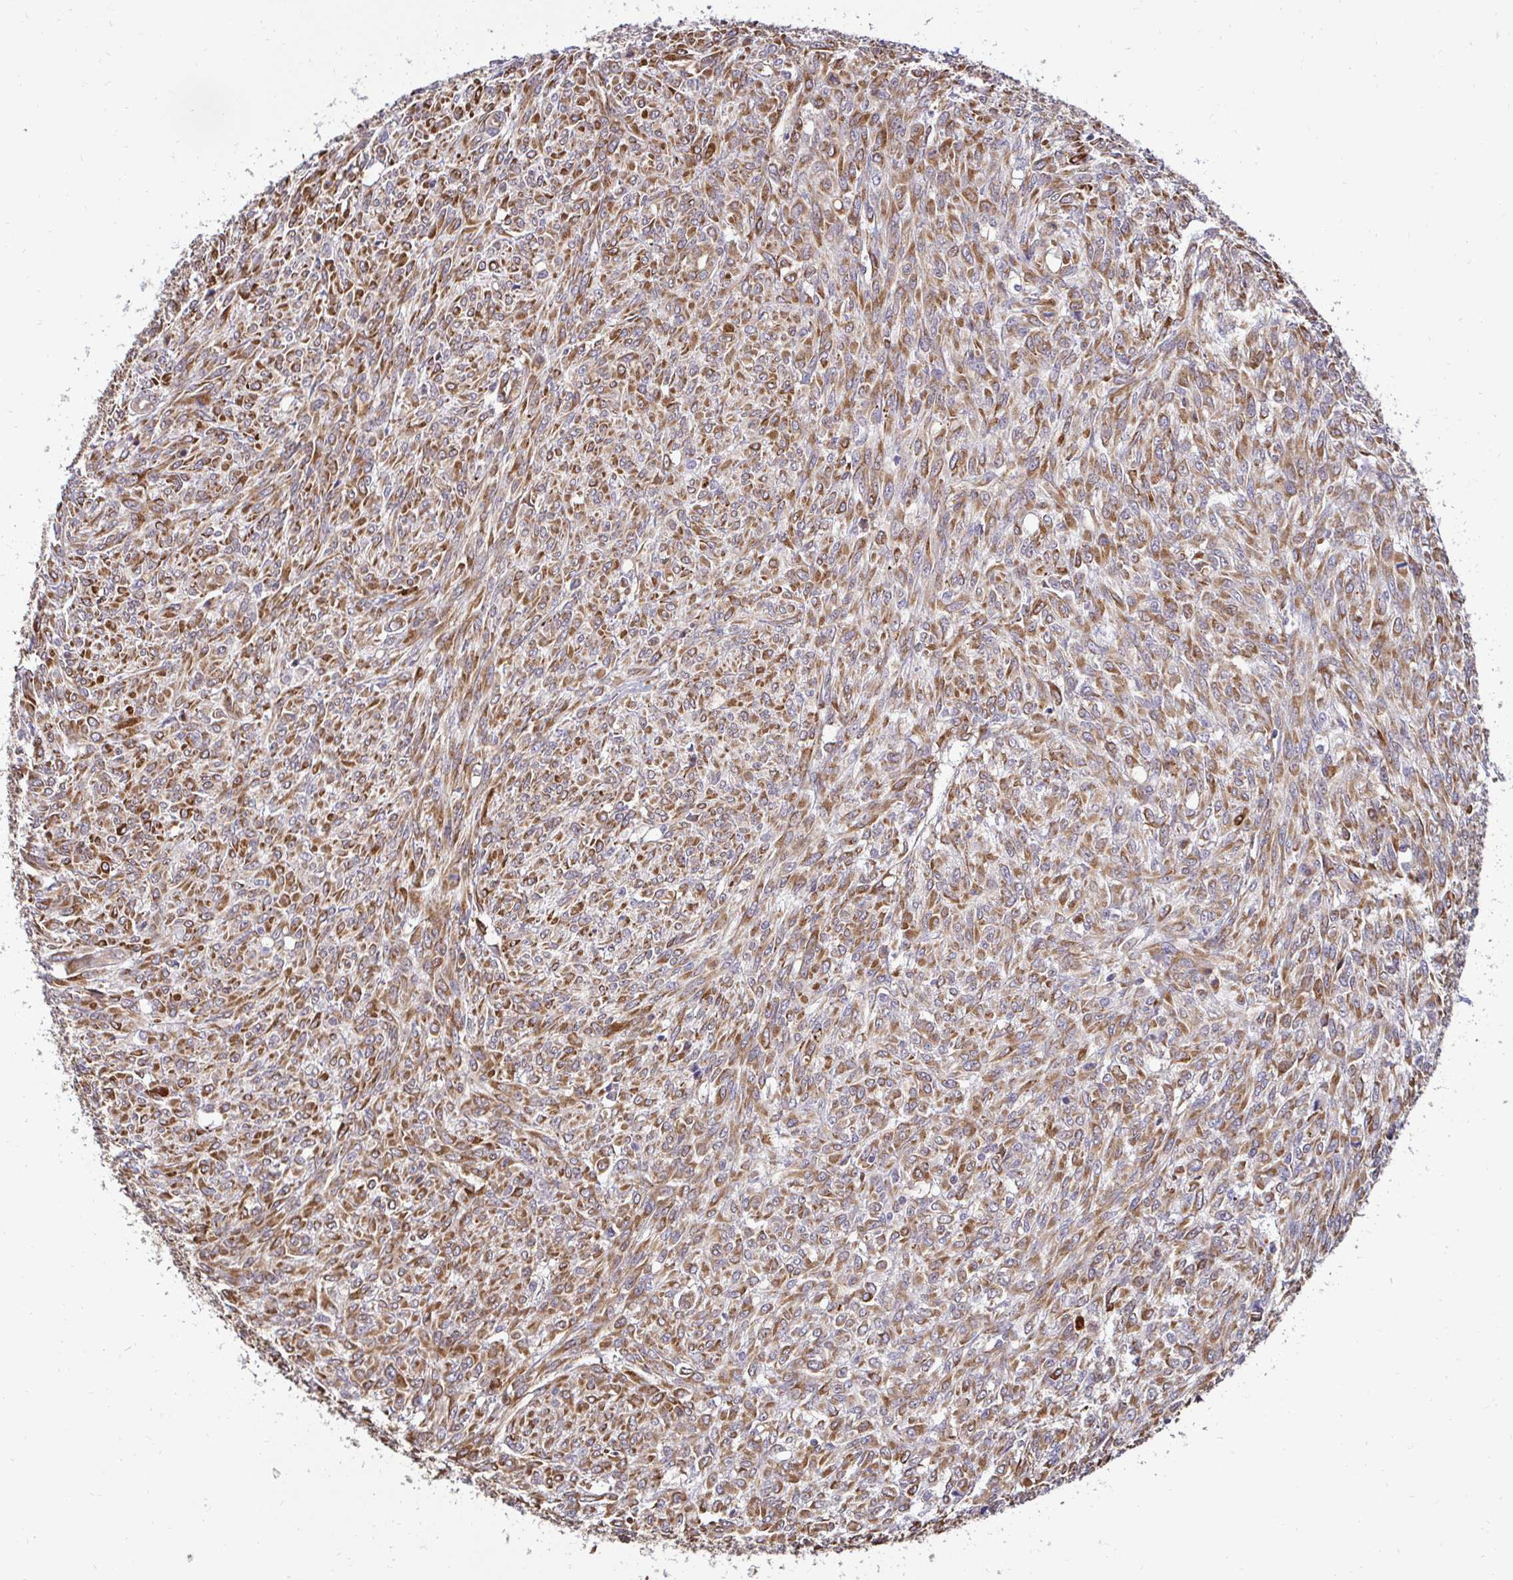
{"staining": {"intensity": "moderate", "quantity": ">75%", "location": "cytoplasmic/membranous"}, "tissue": "renal cancer", "cell_type": "Tumor cells", "image_type": "cancer", "snomed": [{"axis": "morphology", "description": "Adenocarcinoma, NOS"}, {"axis": "topography", "description": "Kidney"}], "caption": "Immunohistochemistry (IHC) of adenocarcinoma (renal) displays medium levels of moderate cytoplasmic/membranous expression in approximately >75% of tumor cells. The staining is performed using DAB (3,3'-diaminobenzidine) brown chromogen to label protein expression. The nuclei are counter-stained blue using hematoxylin.", "gene": "HPS1", "patient": {"sex": "male", "age": 58}}